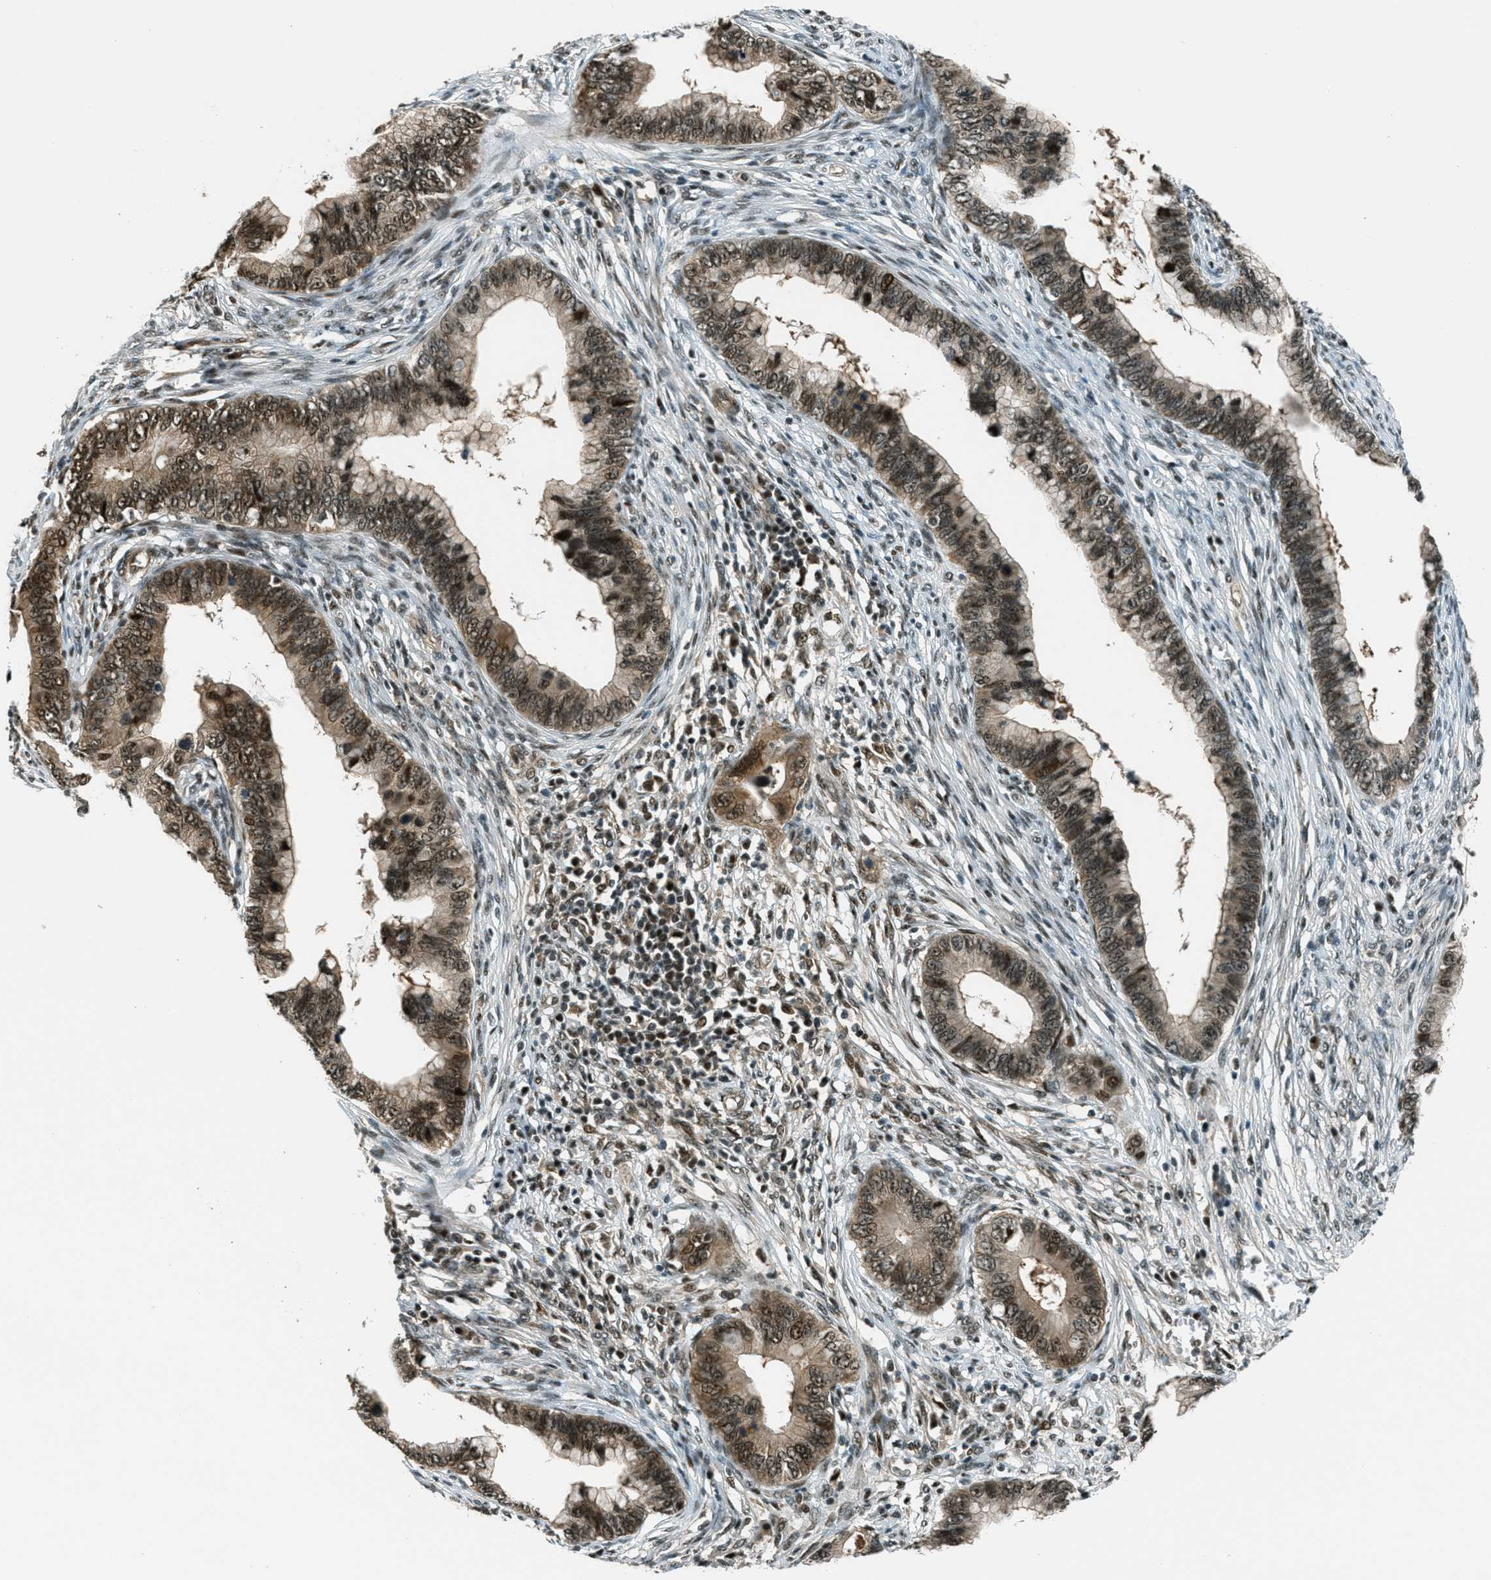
{"staining": {"intensity": "strong", "quantity": ">75%", "location": "cytoplasmic/membranous,nuclear"}, "tissue": "cervical cancer", "cell_type": "Tumor cells", "image_type": "cancer", "snomed": [{"axis": "morphology", "description": "Adenocarcinoma, NOS"}, {"axis": "topography", "description": "Cervix"}], "caption": "Cervical cancer stained with a protein marker displays strong staining in tumor cells.", "gene": "FOXM1", "patient": {"sex": "female", "age": 44}}